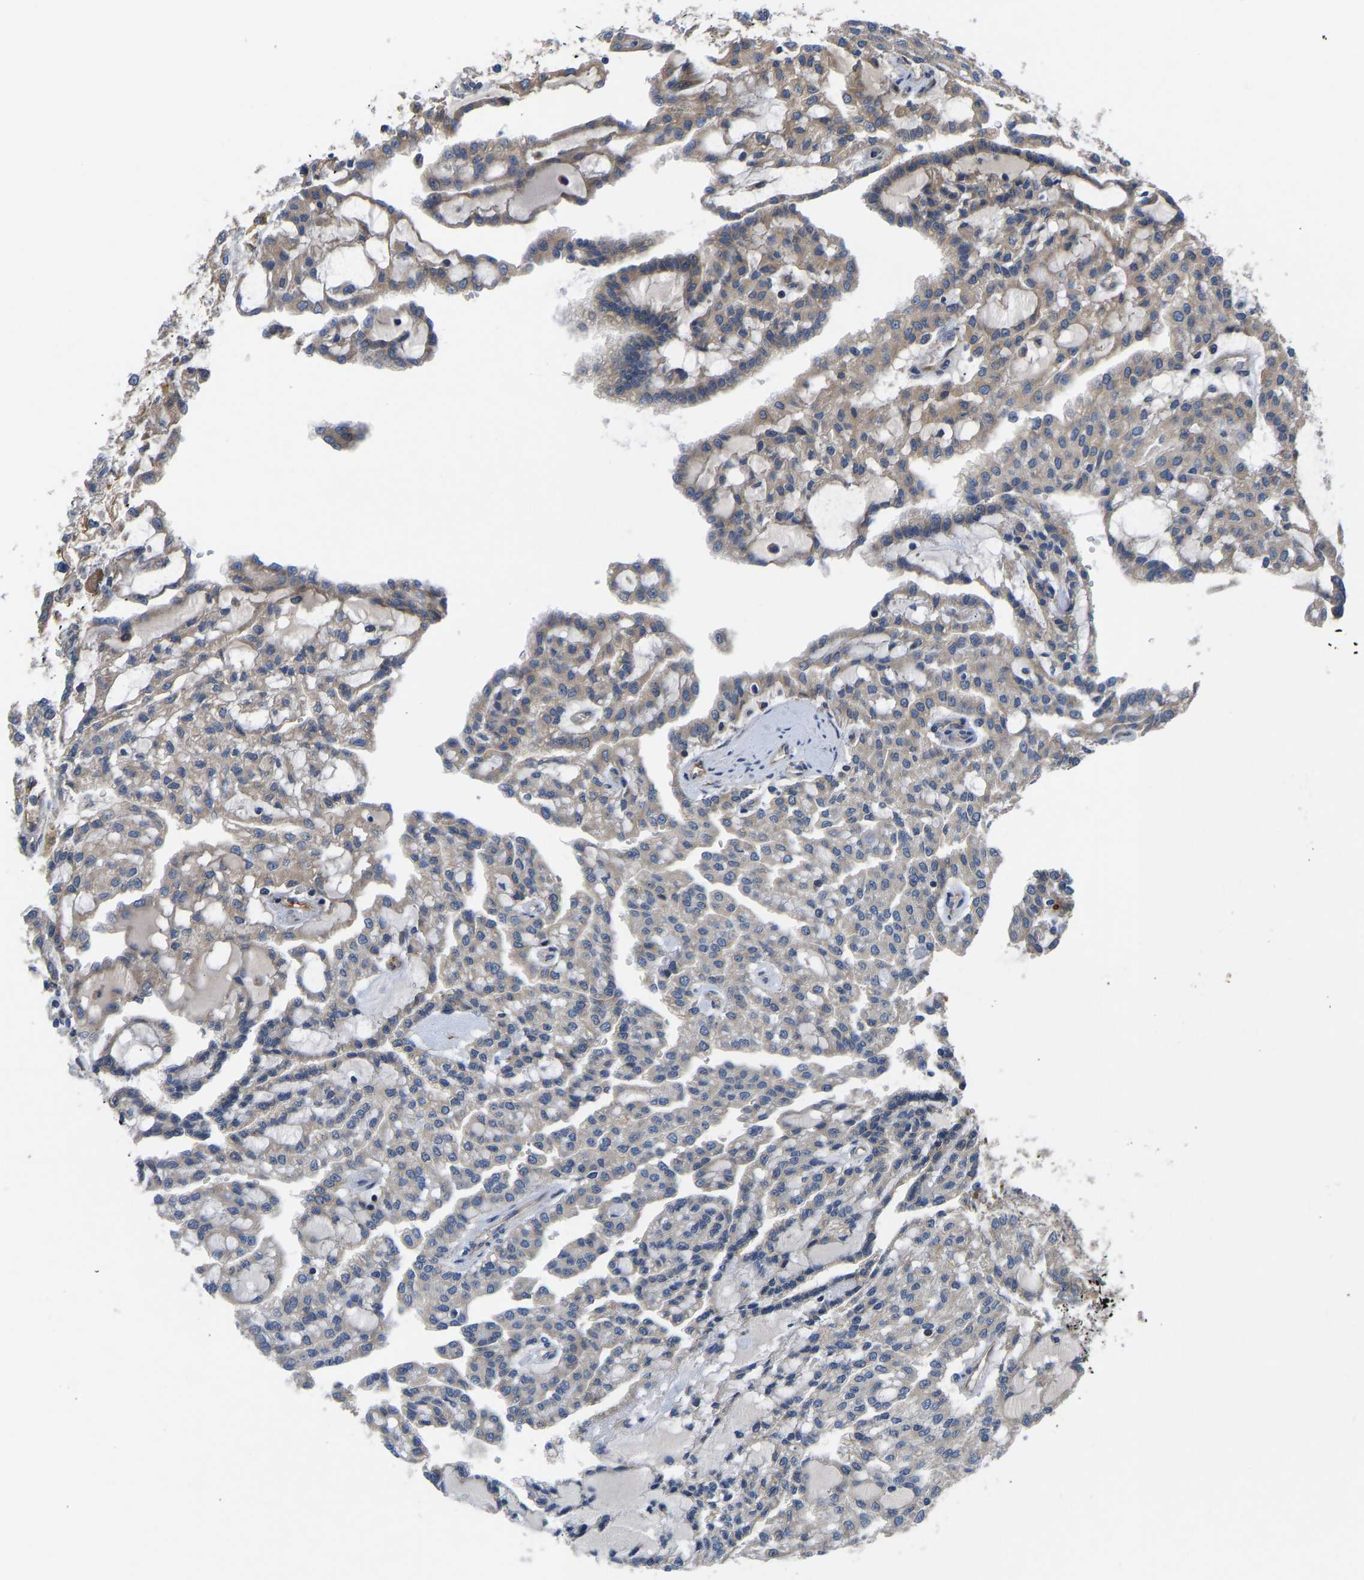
{"staining": {"intensity": "weak", "quantity": "25%-75%", "location": "cytoplasmic/membranous"}, "tissue": "renal cancer", "cell_type": "Tumor cells", "image_type": "cancer", "snomed": [{"axis": "morphology", "description": "Adenocarcinoma, NOS"}, {"axis": "topography", "description": "Kidney"}], "caption": "The image displays a brown stain indicating the presence of a protein in the cytoplasmic/membranous of tumor cells in renal cancer. (brown staining indicates protein expression, while blue staining denotes nuclei).", "gene": "FRRS1", "patient": {"sex": "male", "age": 63}}